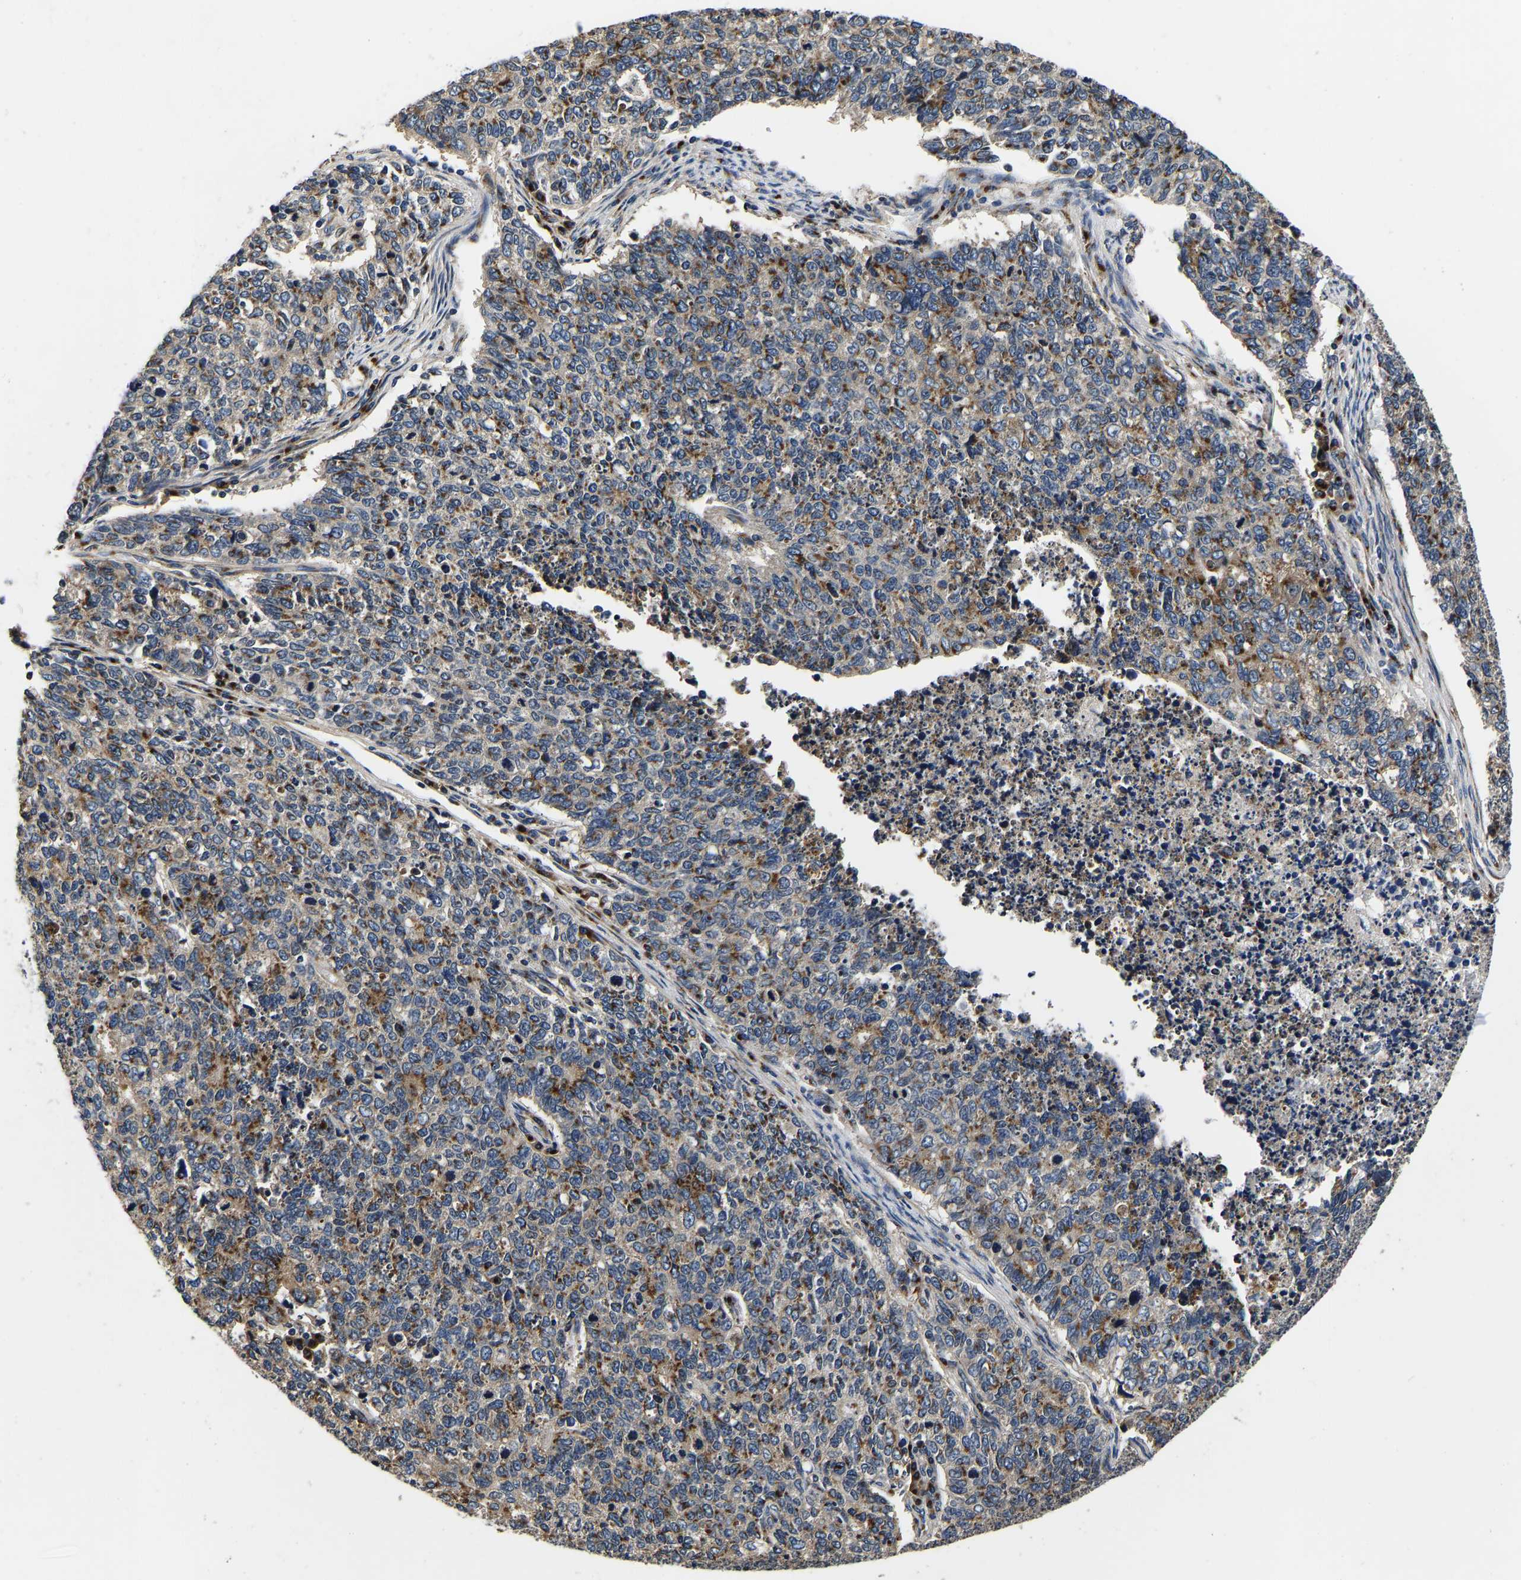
{"staining": {"intensity": "moderate", "quantity": ">75%", "location": "cytoplasmic/membranous"}, "tissue": "cervical cancer", "cell_type": "Tumor cells", "image_type": "cancer", "snomed": [{"axis": "morphology", "description": "Squamous cell carcinoma, NOS"}, {"axis": "topography", "description": "Cervix"}], "caption": "DAB (3,3'-diaminobenzidine) immunohistochemical staining of squamous cell carcinoma (cervical) reveals moderate cytoplasmic/membranous protein positivity in about >75% of tumor cells.", "gene": "RABAC1", "patient": {"sex": "female", "age": 63}}